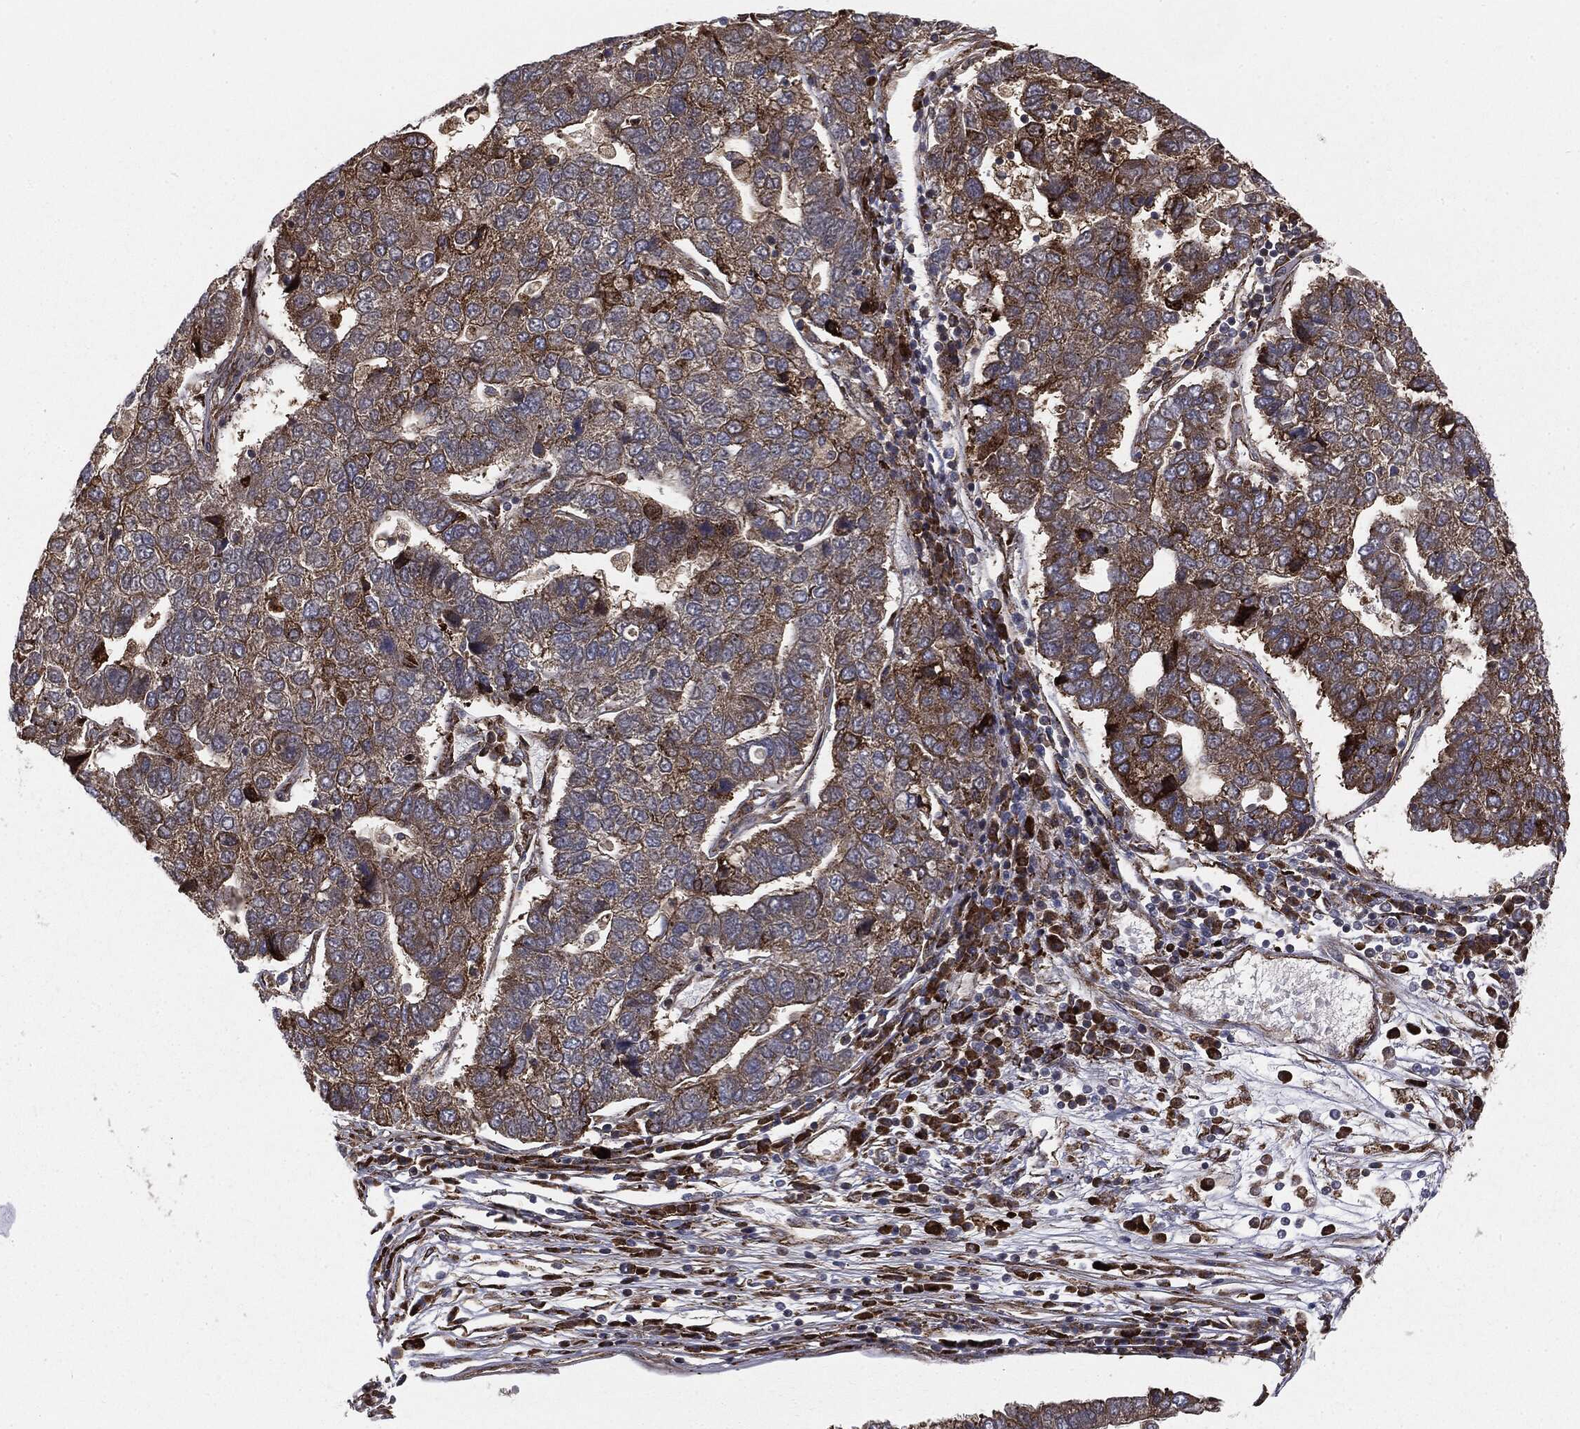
{"staining": {"intensity": "moderate", "quantity": "25%-75%", "location": "cytoplasmic/membranous"}, "tissue": "pancreatic cancer", "cell_type": "Tumor cells", "image_type": "cancer", "snomed": [{"axis": "morphology", "description": "Adenocarcinoma, NOS"}, {"axis": "topography", "description": "Pancreas"}], "caption": "An immunohistochemistry (IHC) micrograph of neoplastic tissue is shown. Protein staining in brown highlights moderate cytoplasmic/membranous positivity in pancreatic cancer within tumor cells.", "gene": "CYLD", "patient": {"sex": "female", "age": 61}}